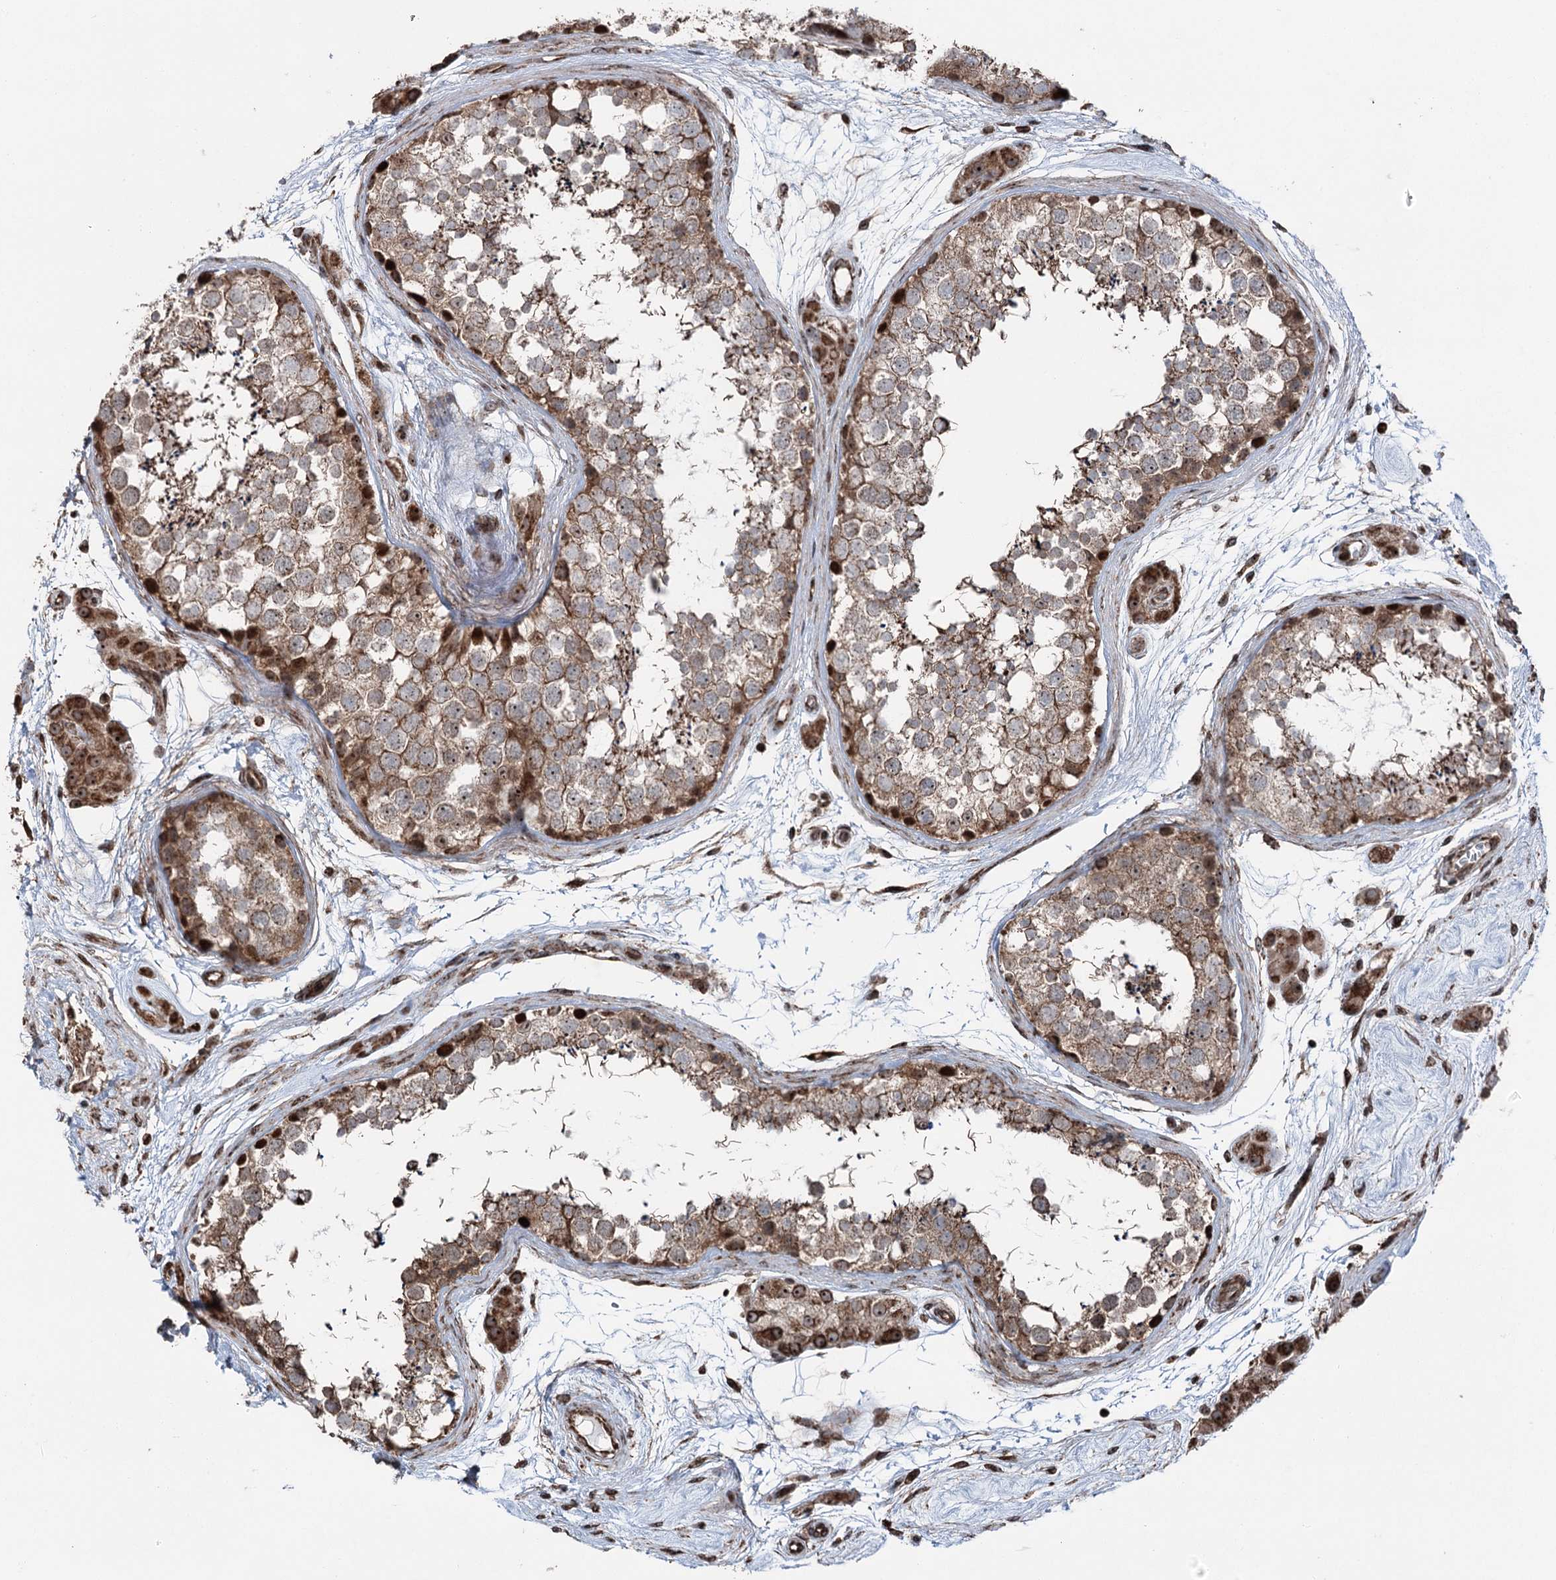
{"staining": {"intensity": "moderate", "quantity": "25%-75%", "location": "cytoplasmic/membranous,nuclear"}, "tissue": "testis", "cell_type": "Cells in seminiferous ducts", "image_type": "normal", "snomed": [{"axis": "morphology", "description": "Normal tissue, NOS"}, {"axis": "topography", "description": "Testis"}], "caption": "Protein expression analysis of benign testis exhibits moderate cytoplasmic/membranous,nuclear positivity in about 25%-75% of cells in seminiferous ducts.", "gene": "STEEP1", "patient": {"sex": "male", "age": 56}}